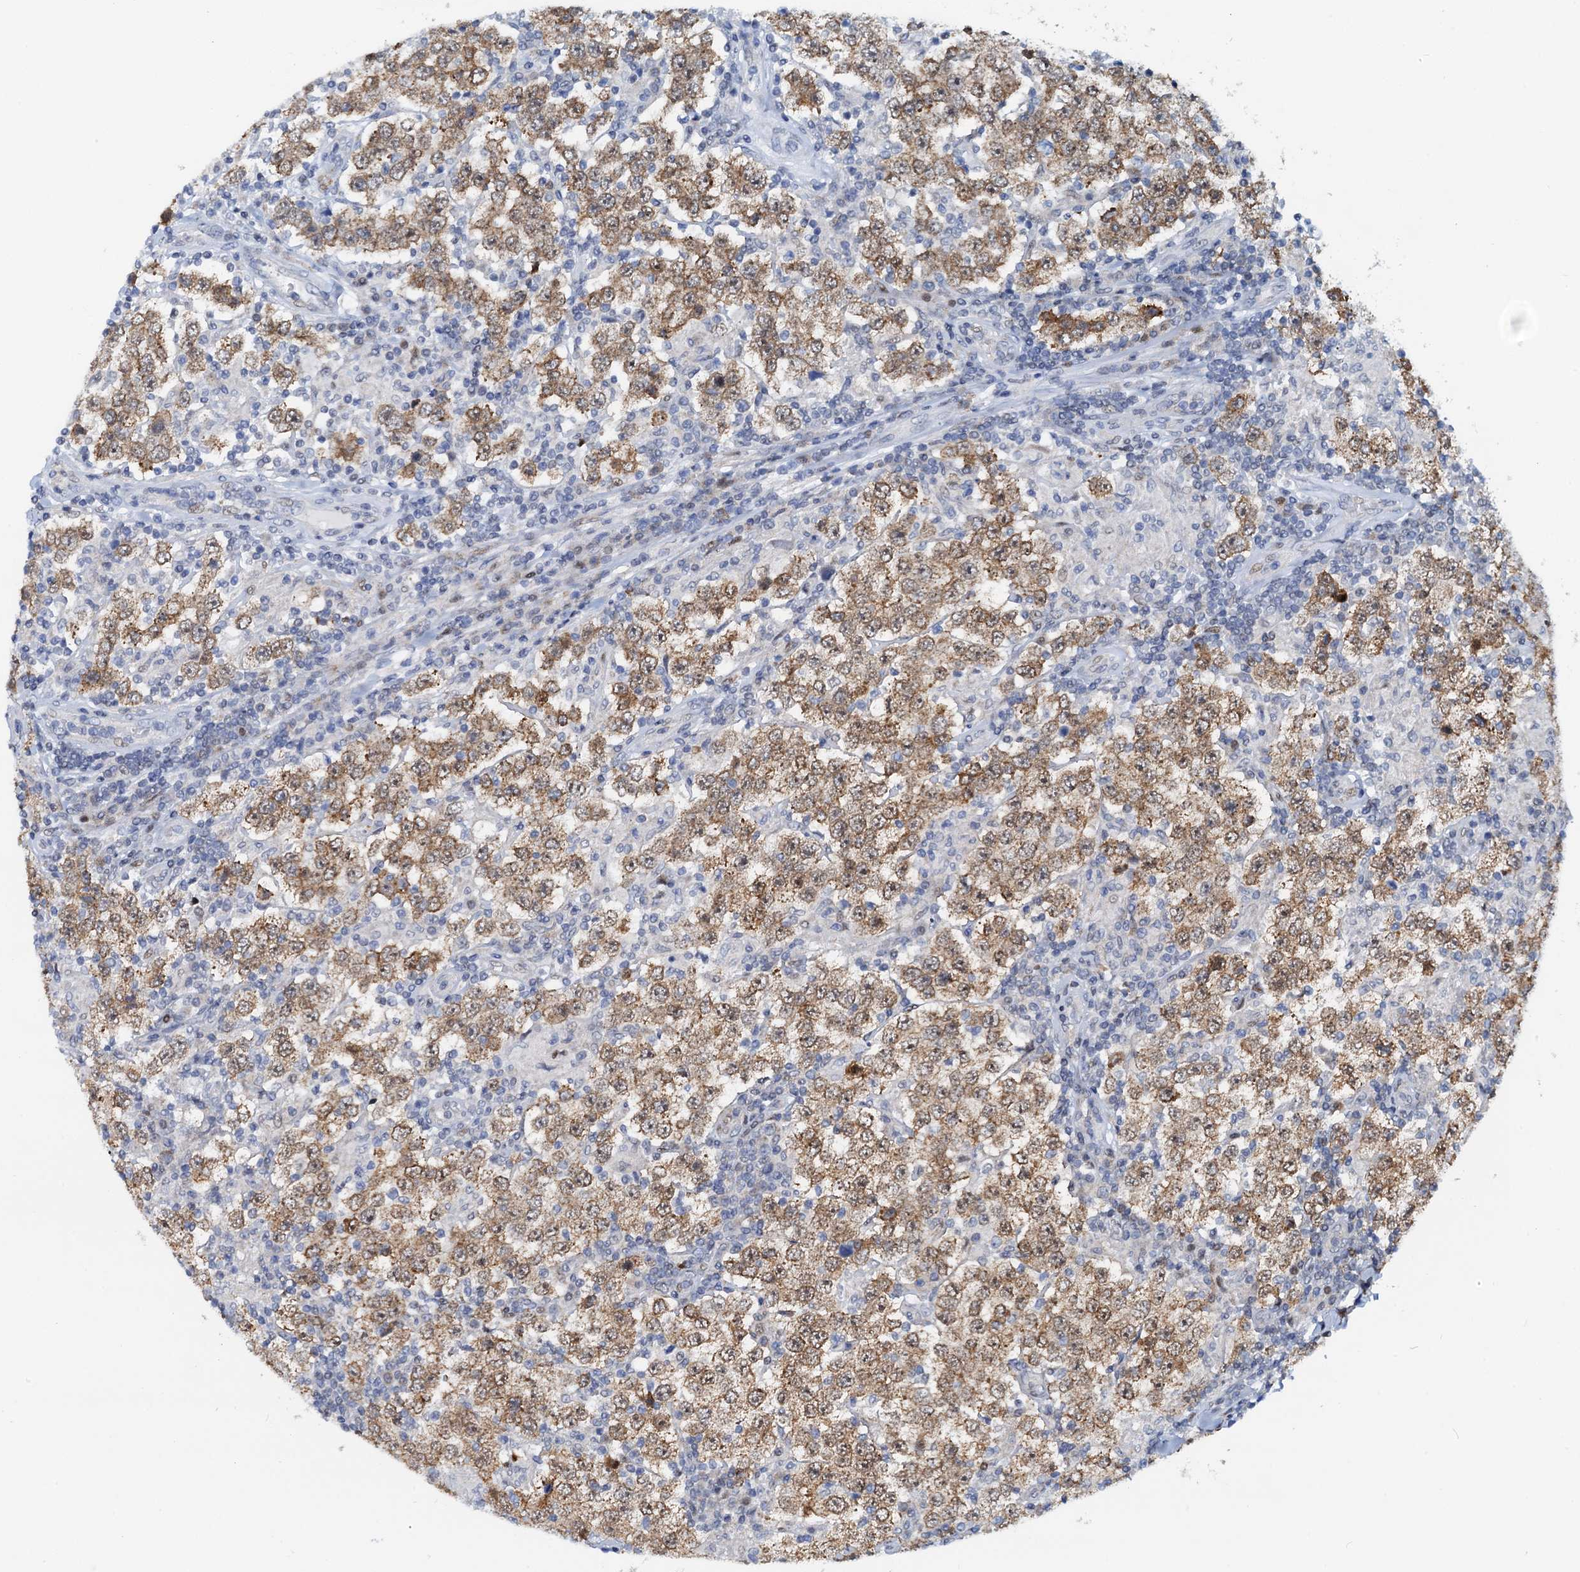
{"staining": {"intensity": "moderate", "quantity": ">75%", "location": "cytoplasmic/membranous"}, "tissue": "testis cancer", "cell_type": "Tumor cells", "image_type": "cancer", "snomed": [{"axis": "morphology", "description": "Normal tissue, NOS"}, {"axis": "morphology", "description": "Urothelial carcinoma, High grade"}, {"axis": "morphology", "description": "Seminoma, NOS"}, {"axis": "morphology", "description": "Carcinoma, Embryonal, NOS"}, {"axis": "topography", "description": "Urinary bladder"}, {"axis": "topography", "description": "Testis"}], "caption": "Seminoma (testis) stained with DAB IHC shows medium levels of moderate cytoplasmic/membranous staining in about >75% of tumor cells.", "gene": "PTGES3", "patient": {"sex": "male", "age": 41}}